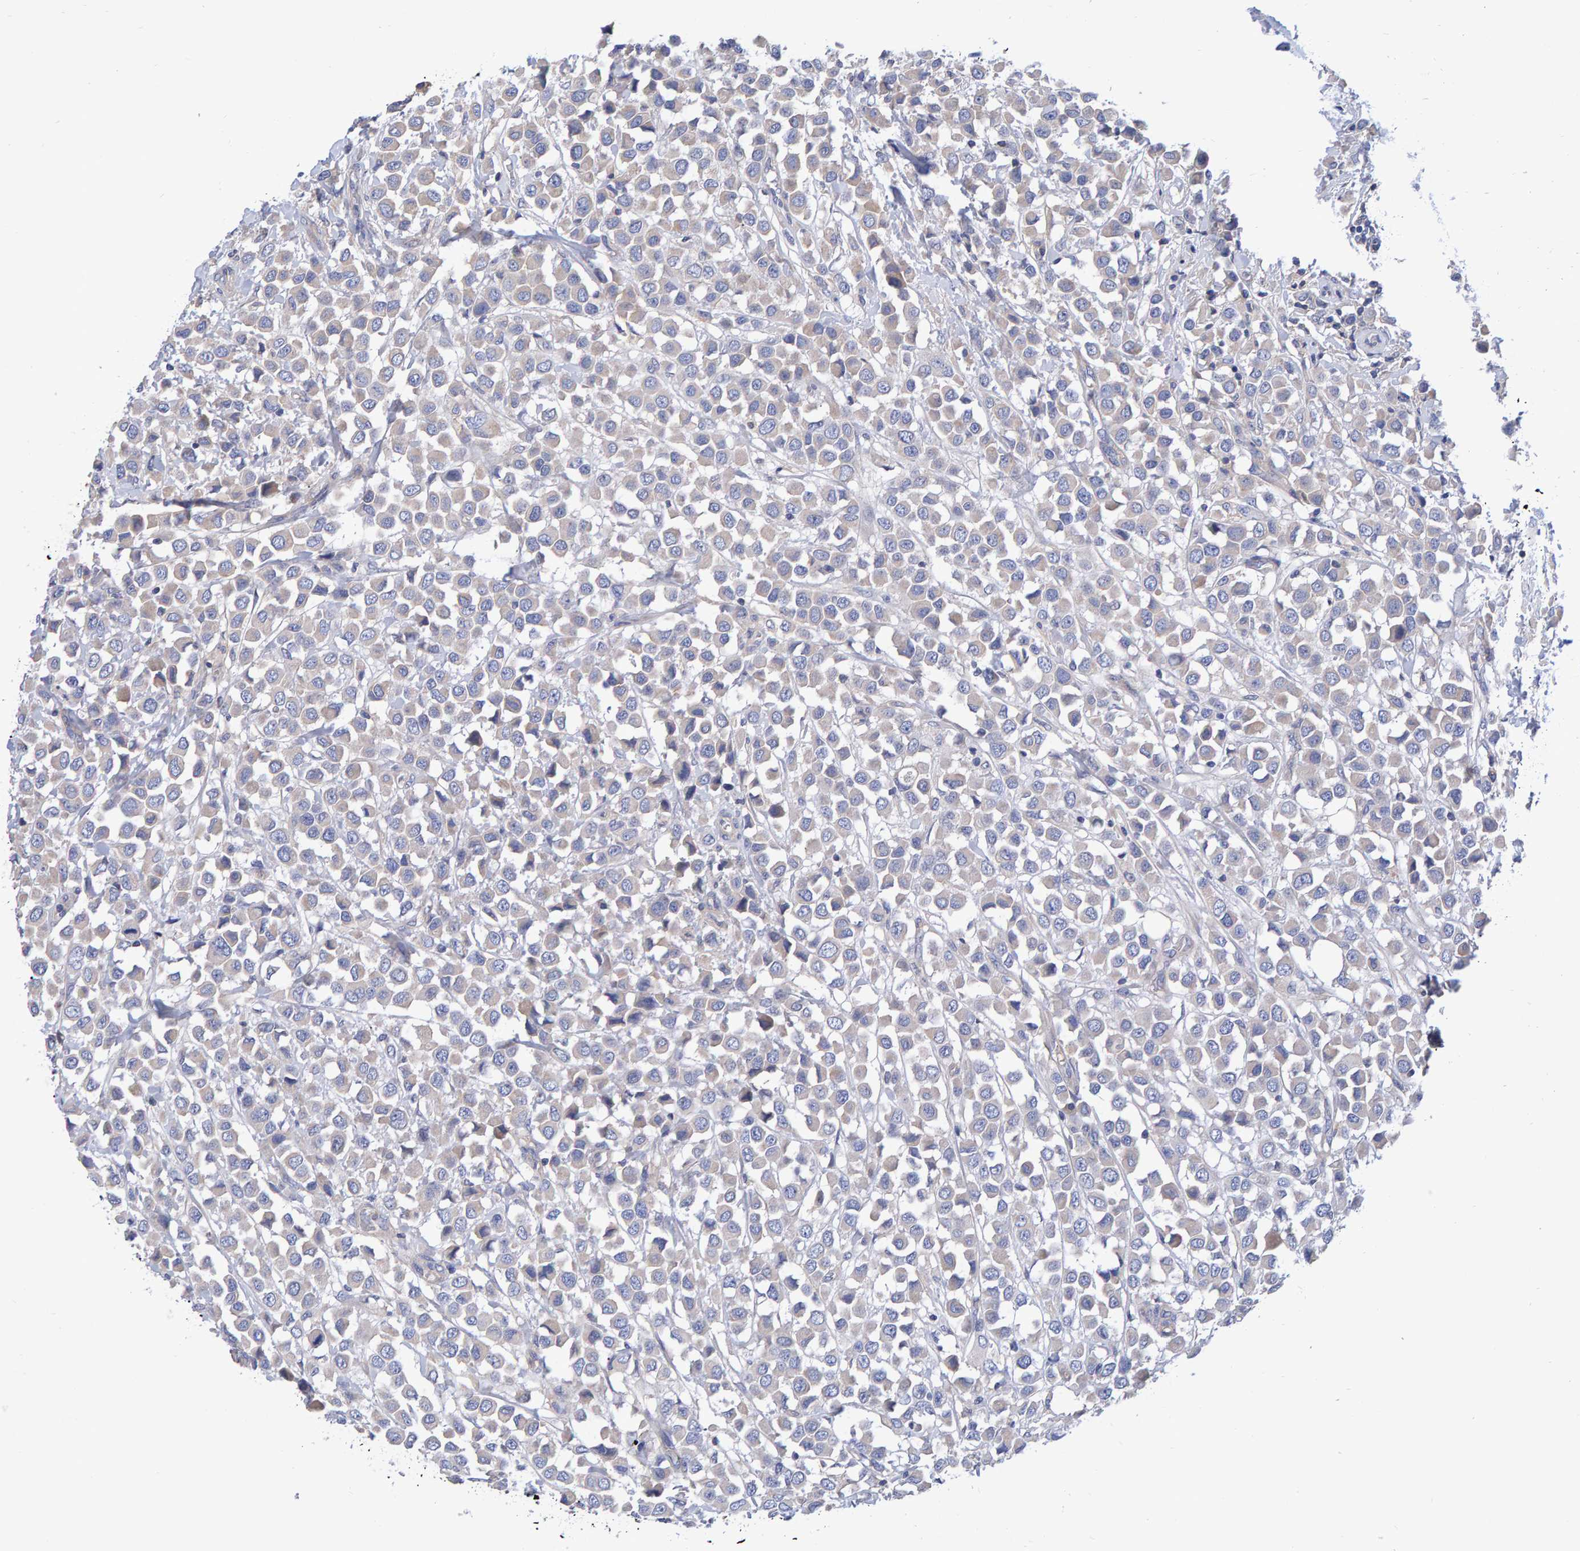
{"staining": {"intensity": "negative", "quantity": "none", "location": "none"}, "tissue": "breast cancer", "cell_type": "Tumor cells", "image_type": "cancer", "snomed": [{"axis": "morphology", "description": "Duct carcinoma"}, {"axis": "topography", "description": "Breast"}], "caption": "High magnification brightfield microscopy of breast intraductal carcinoma stained with DAB (3,3'-diaminobenzidine) (brown) and counterstained with hematoxylin (blue): tumor cells show no significant positivity.", "gene": "EFR3A", "patient": {"sex": "female", "age": 61}}